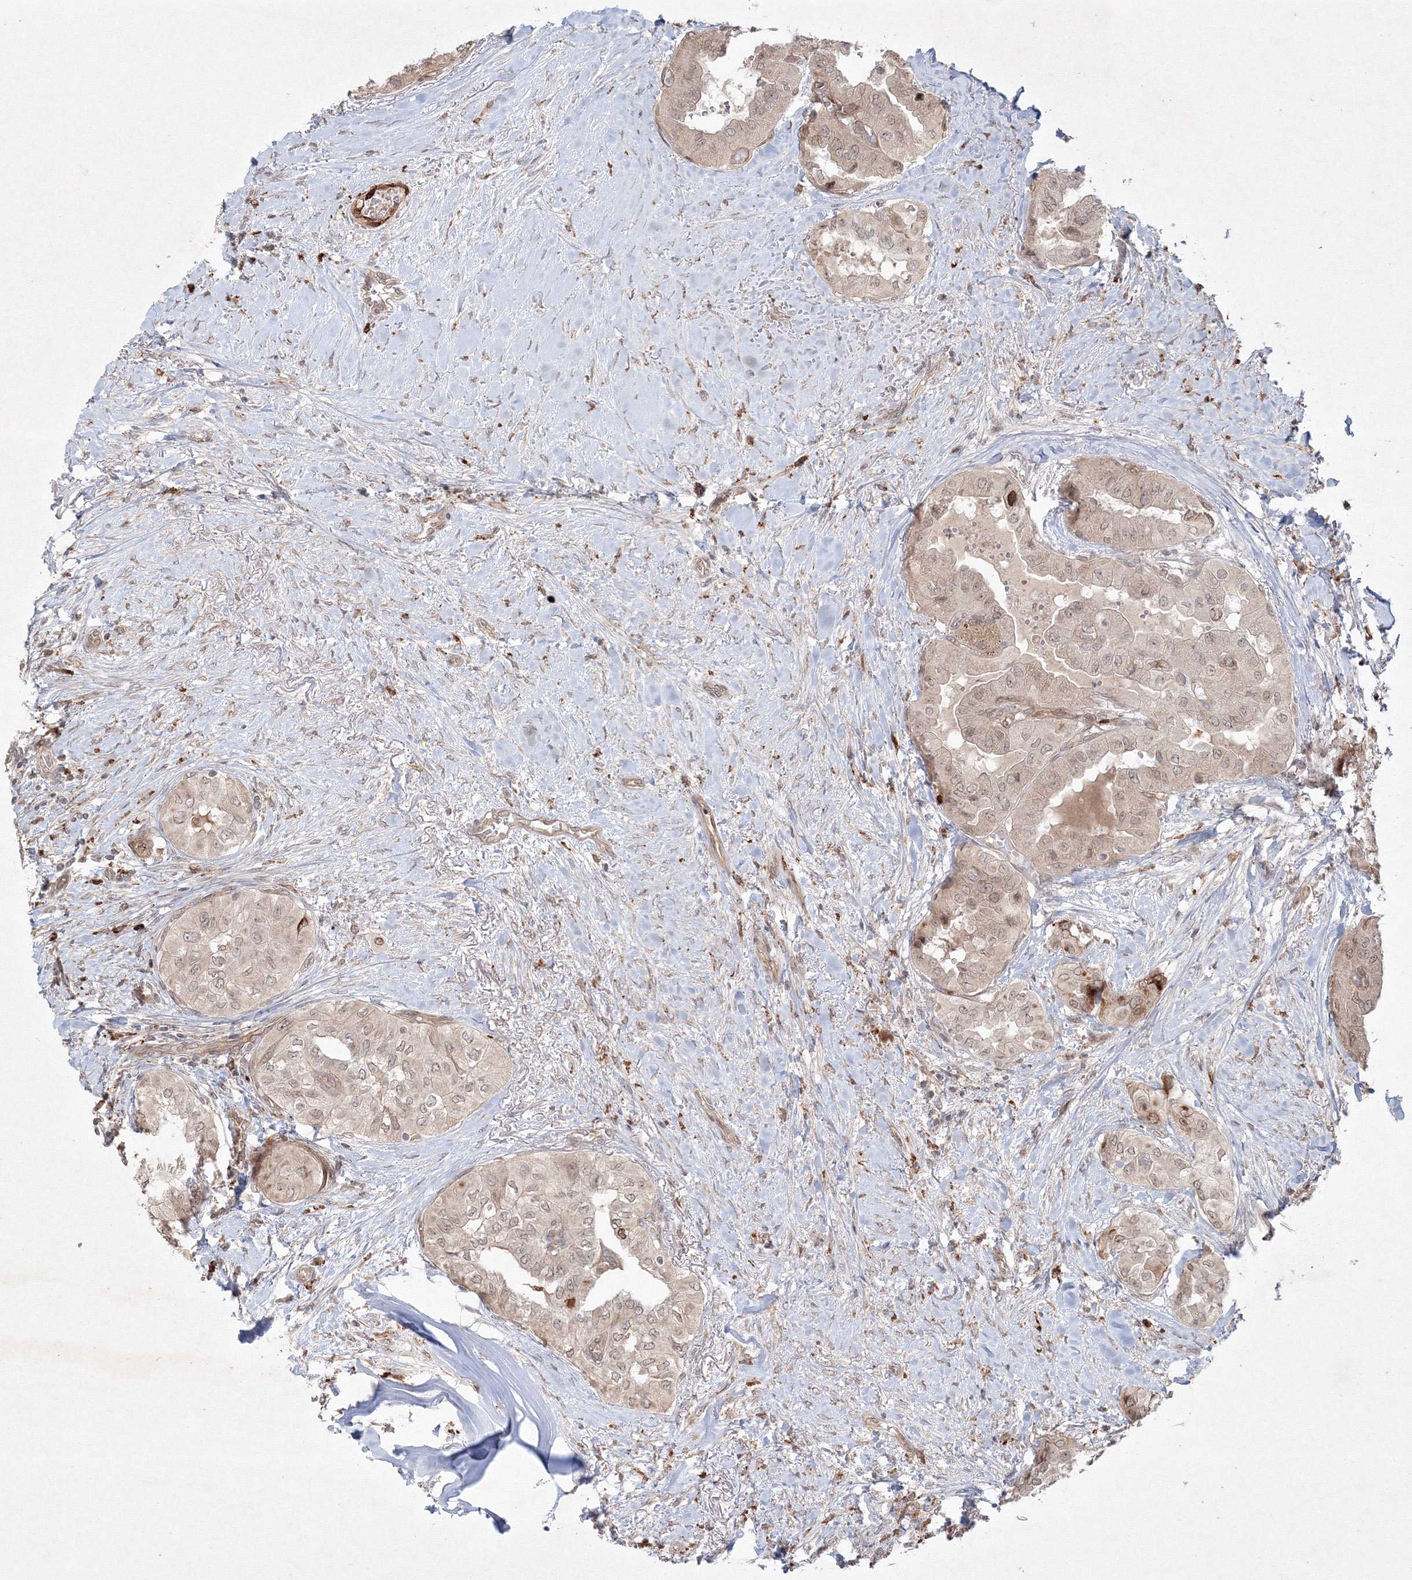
{"staining": {"intensity": "weak", "quantity": ">75%", "location": "nuclear"}, "tissue": "thyroid cancer", "cell_type": "Tumor cells", "image_type": "cancer", "snomed": [{"axis": "morphology", "description": "Papillary adenocarcinoma, NOS"}, {"axis": "topography", "description": "Thyroid gland"}], "caption": "Weak nuclear expression is identified in approximately >75% of tumor cells in thyroid cancer (papillary adenocarcinoma). Using DAB (3,3'-diaminobenzidine) (brown) and hematoxylin (blue) stains, captured at high magnification using brightfield microscopy.", "gene": "KIF20A", "patient": {"sex": "female", "age": 59}}